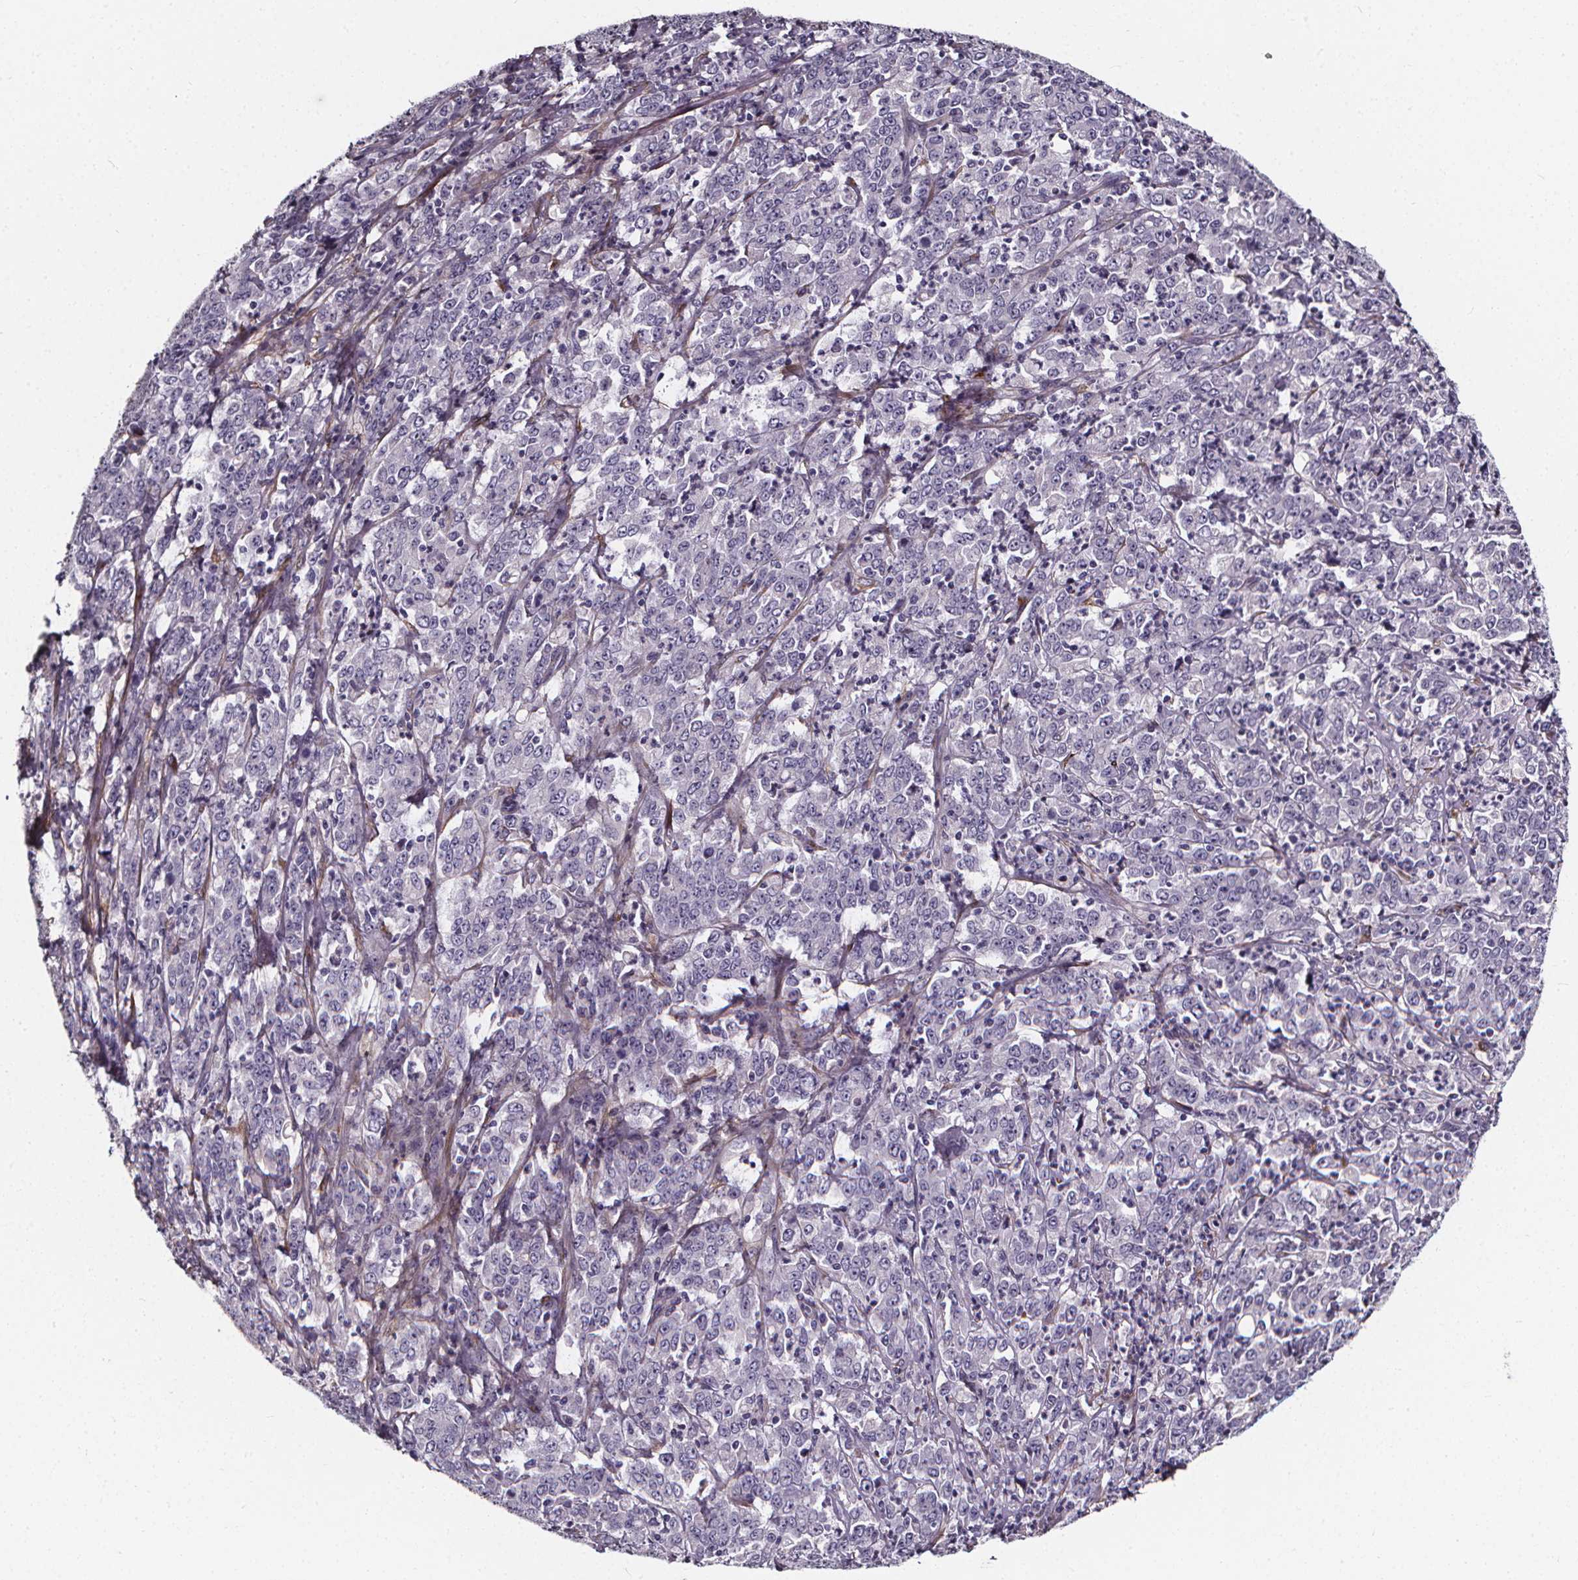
{"staining": {"intensity": "negative", "quantity": "none", "location": "none"}, "tissue": "stomach cancer", "cell_type": "Tumor cells", "image_type": "cancer", "snomed": [{"axis": "morphology", "description": "Adenocarcinoma, NOS"}, {"axis": "topography", "description": "Stomach, lower"}], "caption": "An image of human stomach cancer (adenocarcinoma) is negative for staining in tumor cells. (DAB immunohistochemistry (IHC) visualized using brightfield microscopy, high magnification).", "gene": "AEBP1", "patient": {"sex": "female", "age": 71}}